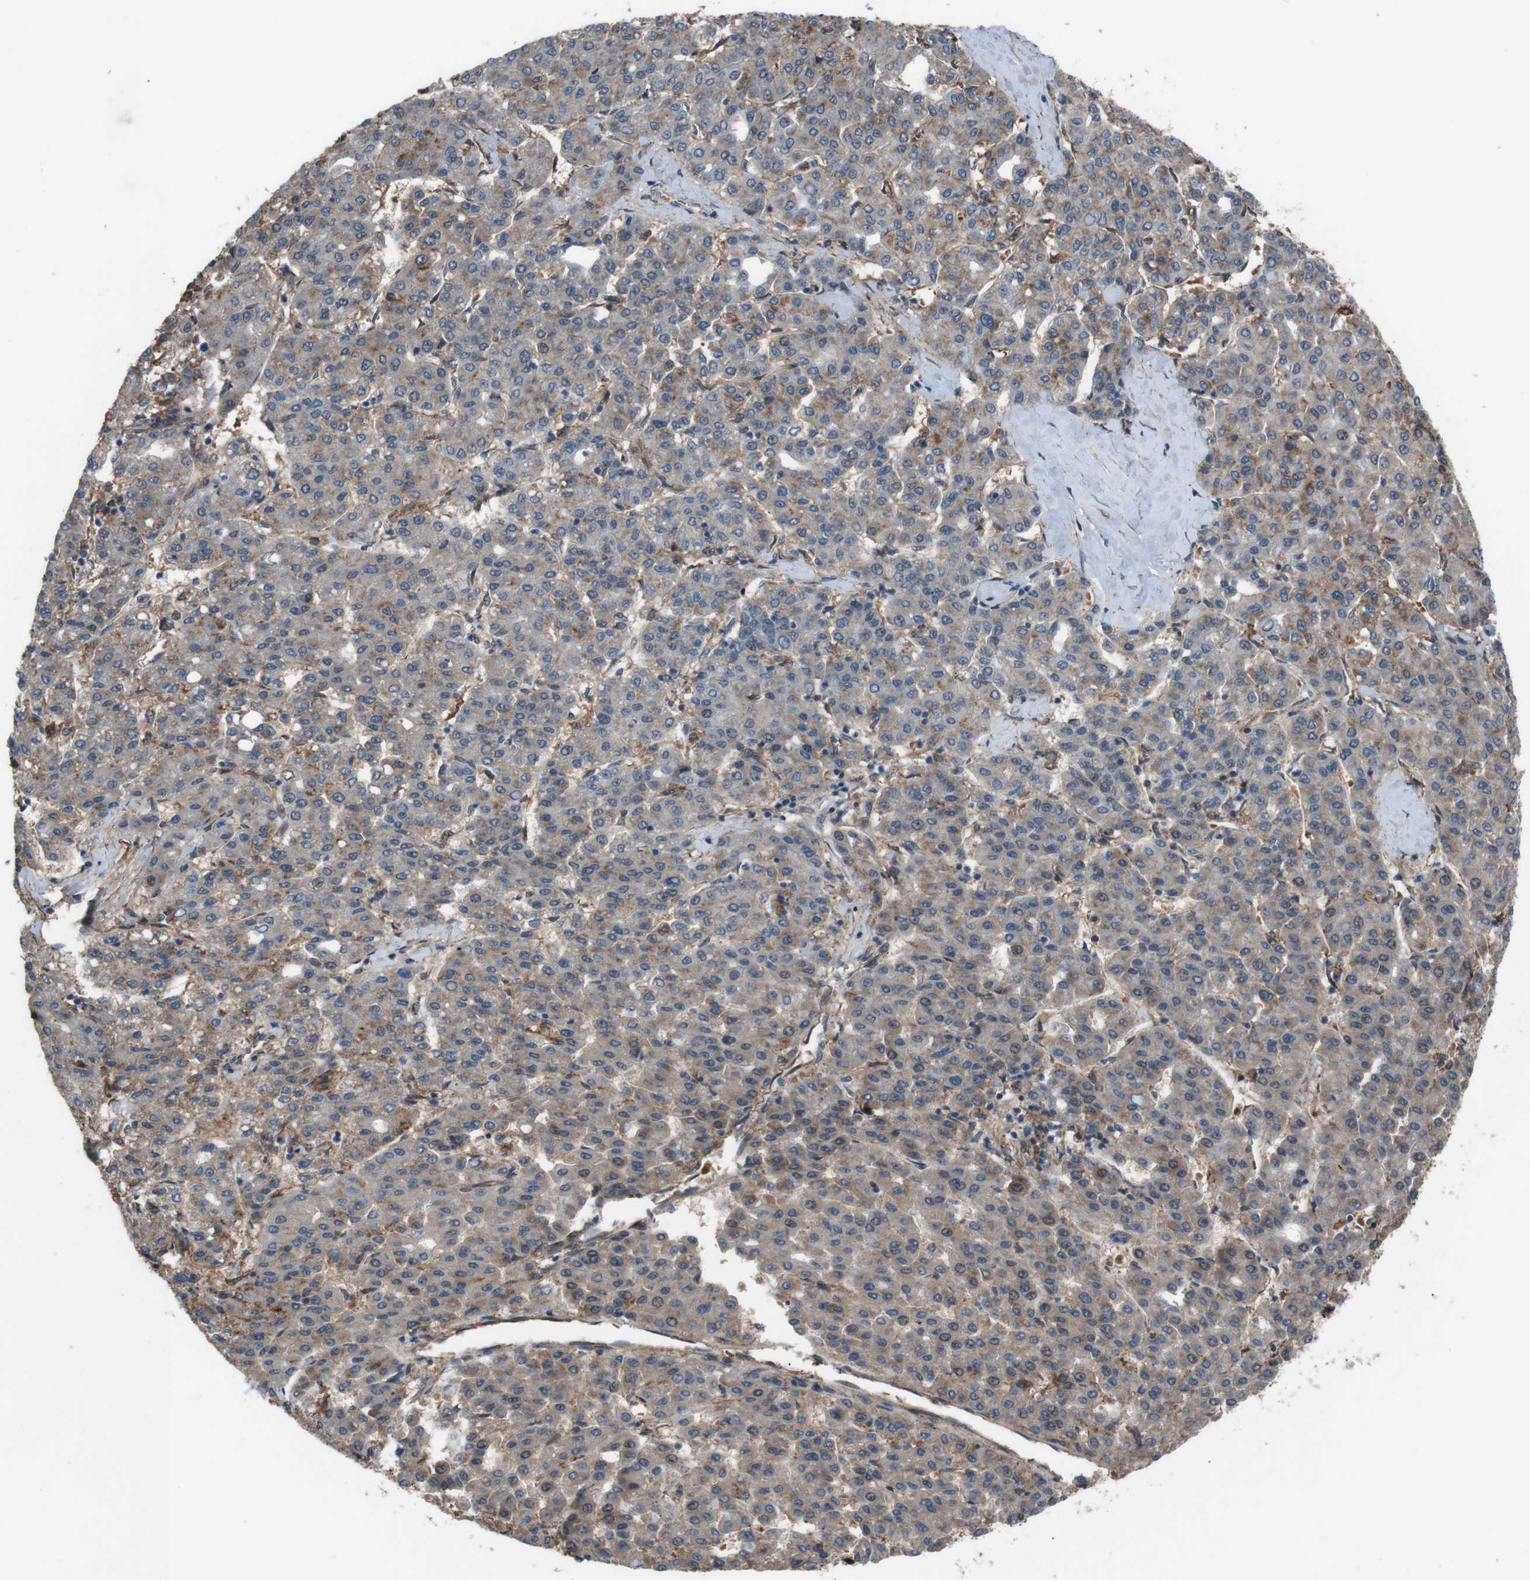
{"staining": {"intensity": "strong", "quantity": "25%-75%", "location": "cytoplasmic/membranous"}, "tissue": "liver cancer", "cell_type": "Tumor cells", "image_type": "cancer", "snomed": [{"axis": "morphology", "description": "Carcinoma, Hepatocellular, NOS"}, {"axis": "topography", "description": "Liver"}], "caption": "Immunohistochemistry (IHC) (DAB) staining of human hepatocellular carcinoma (liver) exhibits strong cytoplasmic/membranous protein expression in approximately 25%-75% of tumor cells.", "gene": "ATP2B1", "patient": {"sex": "male", "age": 65}}